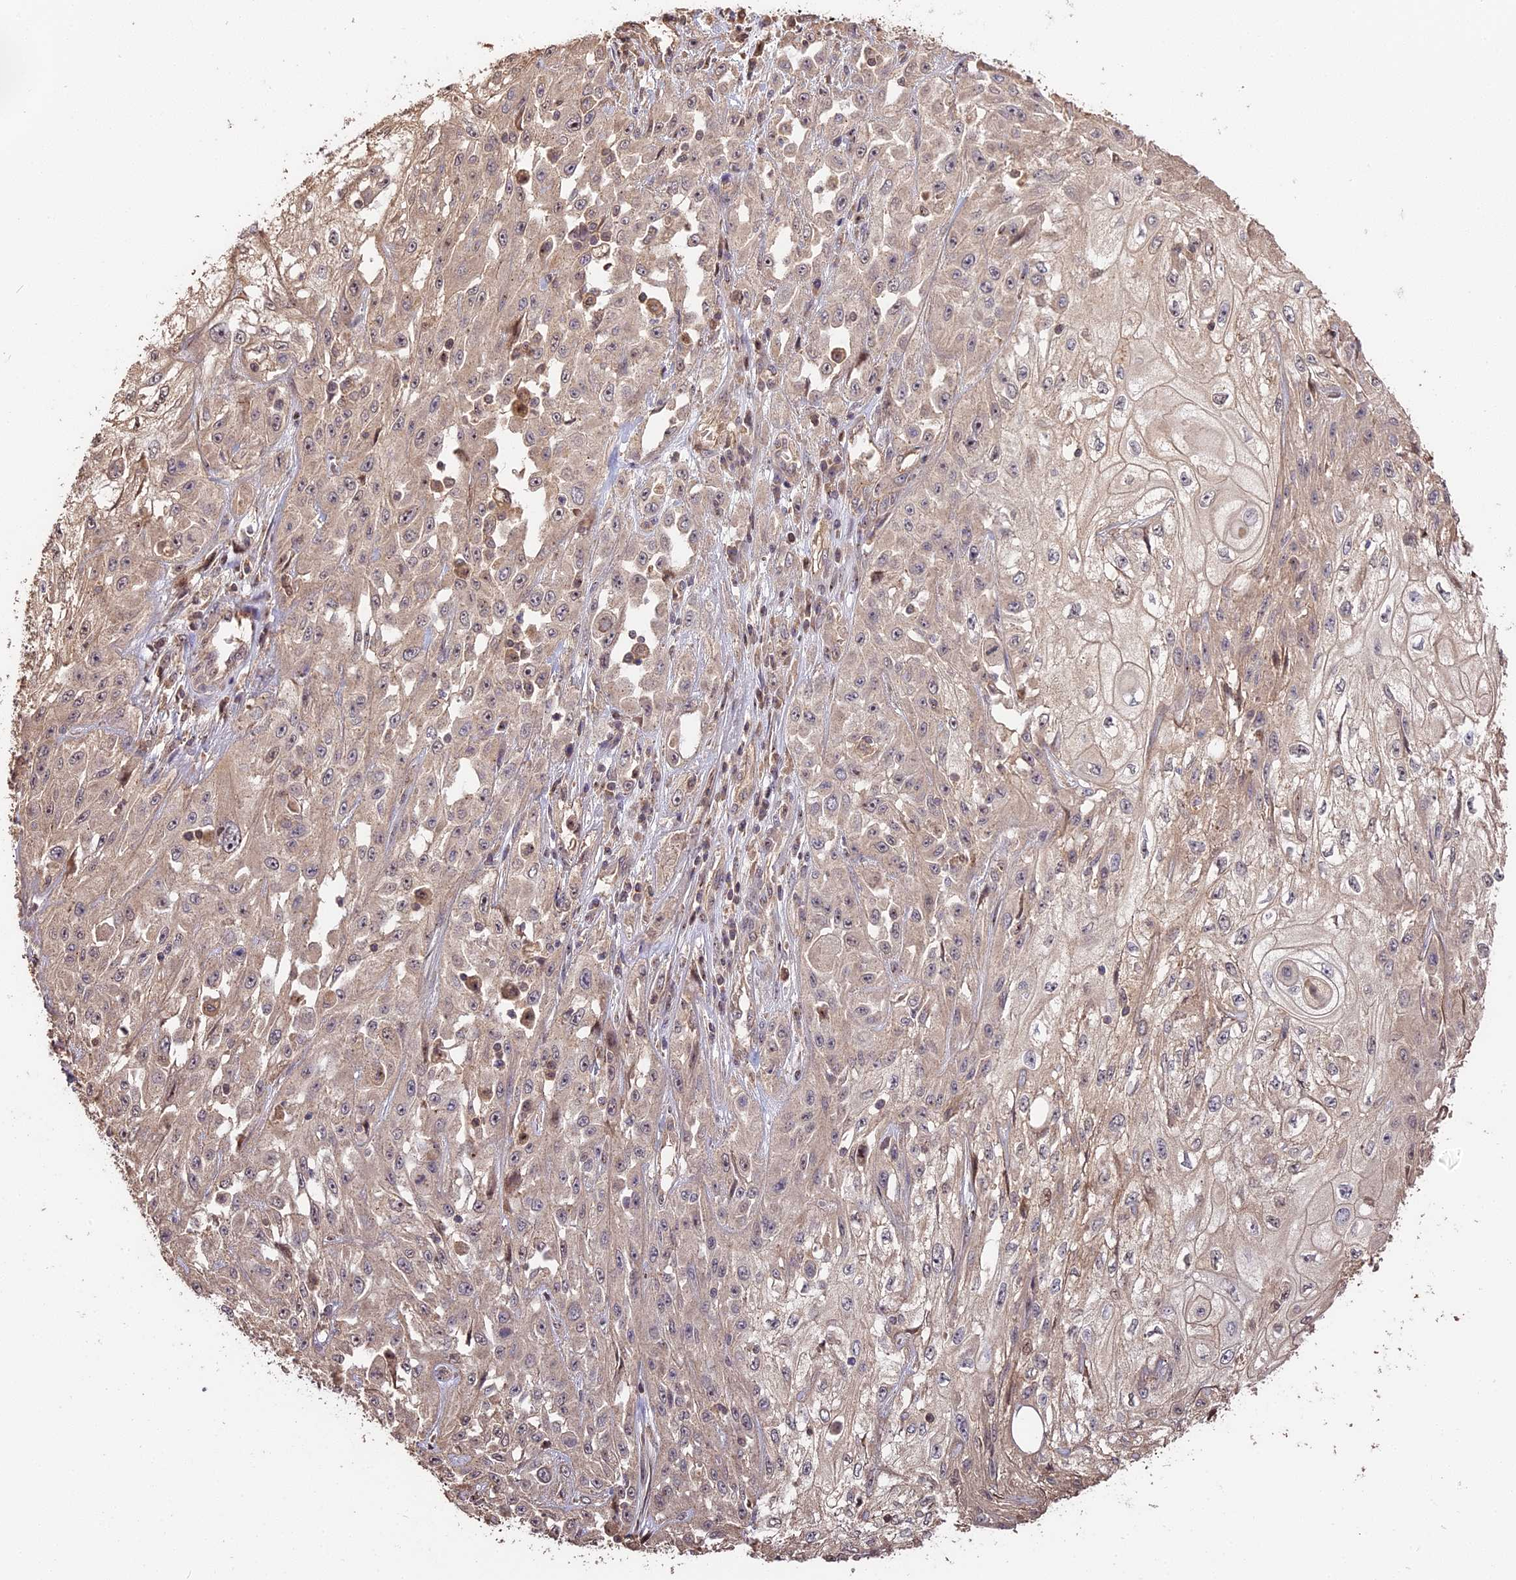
{"staining": {"intensity": "weak", "quantity": "<25%", "location": "cytoplasmic/membranous,nuclear"}, "tissue": "skin cancer", "cell_type": "Tumor cells", "image_type": "cancer", "snomed": [{"axis": "morphology", "description": "Squamous cell carcinoma, NOS"}, {"axis": "morphology", "description": "Squamous cell carcinoma, metastatic, NOS"}, {"axis": "topography", "description": "Skin"}, {"axis": "topography", "description": "Lymph node"}], "caption": "Skin metastatic squamous cell carcinoma was stained to show a protein in brown. There is no significant positivity in tumor cells.", "gene": "PPP1R37", "patient": {"sex": "male", "age": 75}}